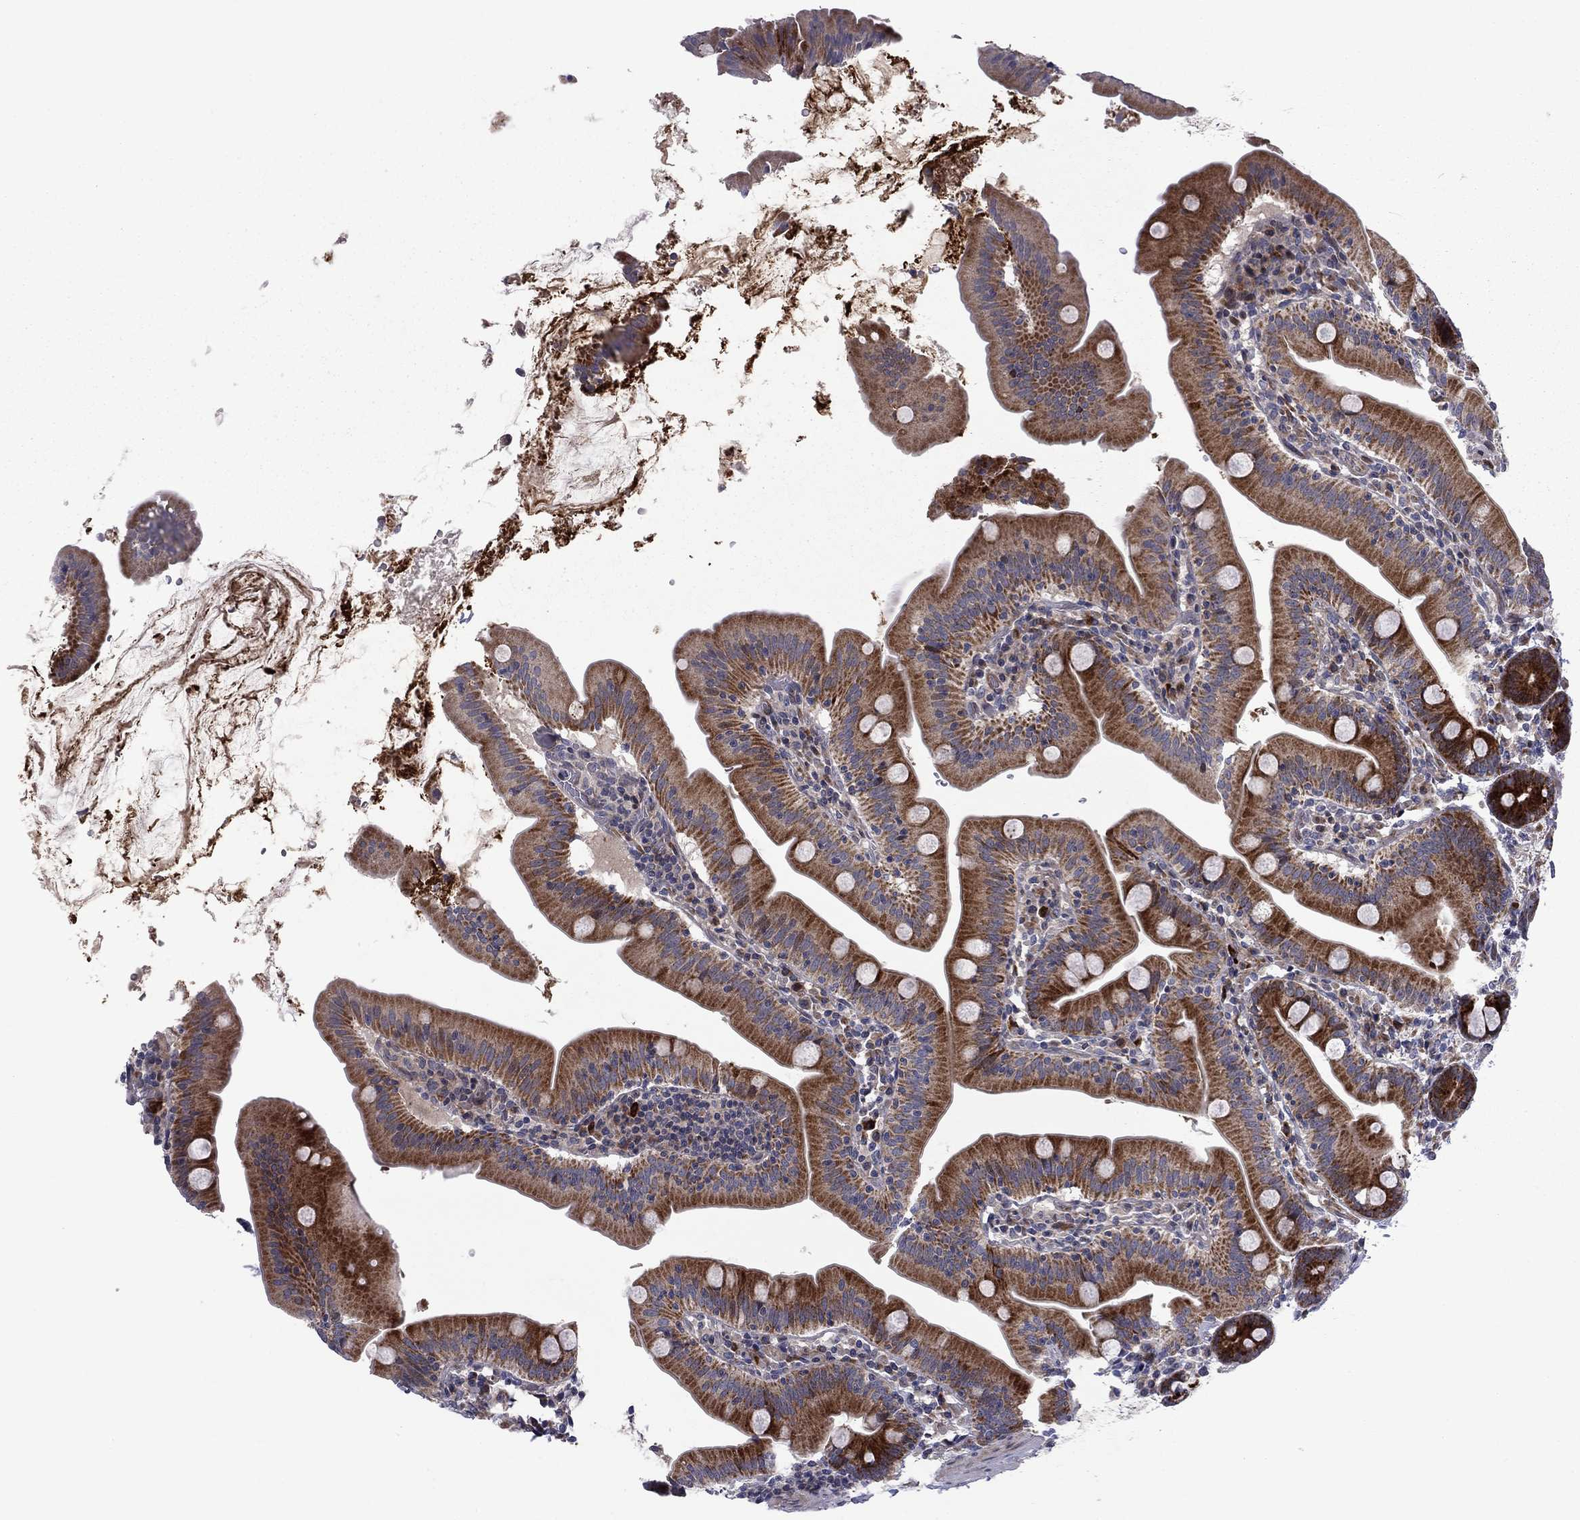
{"staining": {"intensity": "strong", "quantity": ">75%", "location": "cytoplasmic/membranous"}, "tissue": "small intestine", "cell_type": "Glandular cells", "image_type": "normal", "snomed": [{"axis": "morphology", "description": "Normal tissue, NOS"}, {"axis": "topography", "description": "Small intestine"}], "caption": "High-magnification brightfield microscopy of benign small intestine stained with DAB (3,3'-diaminobenzidine) (brown) and counterstained with hematoxylin (blue). glandular cells exhibit strong cytoplasmic/membranous positivity is identified in about>75% of cells. Using DAB (brown) and hematoxylin (blue) stains, captured at high magnification using brightfield microscopy.", "gene": "MIOS", "patient": {"sex": "male", "age": 37}}